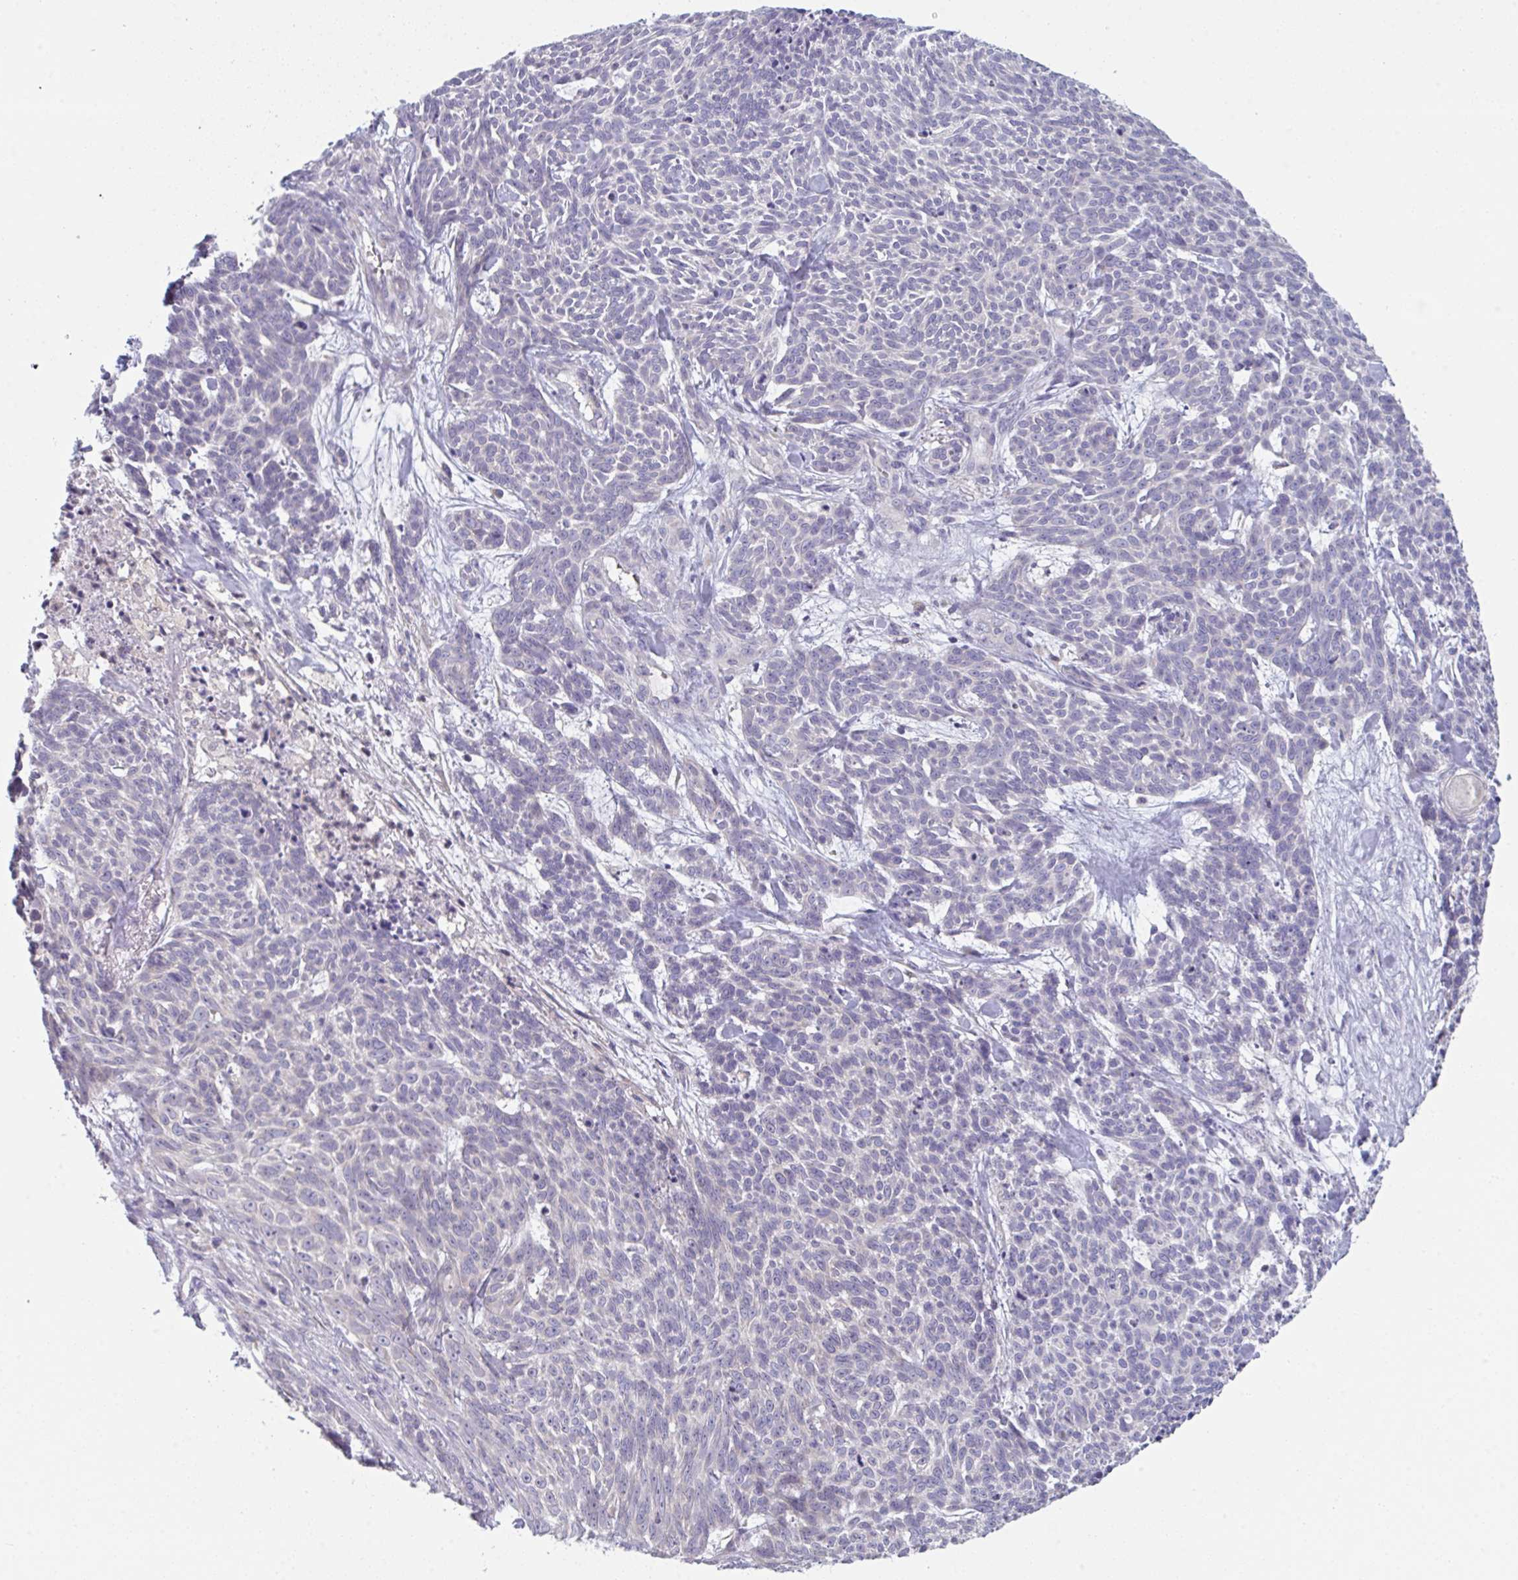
{"staining": {"intensity": "negative", "quantity": "none", "location": "none"}, "tissue": "skin cancer", "cell_type": "Tumor cells", "image_type": "cancer", "snomed": [{"axis": "morphology", "description": "Basal cell carcinoma"}, {"axis": "topography", "description": "Skin"}], "caption": "High magnification brightfield microscopy of skin cancer (basal cell carcinoma) stained with DAB (brown) and counterstained with hematoxylin (blue): tumor cells show no significant staining.", "gene": "PTPRD", "patient": {"sex": "female", "age": 93}}